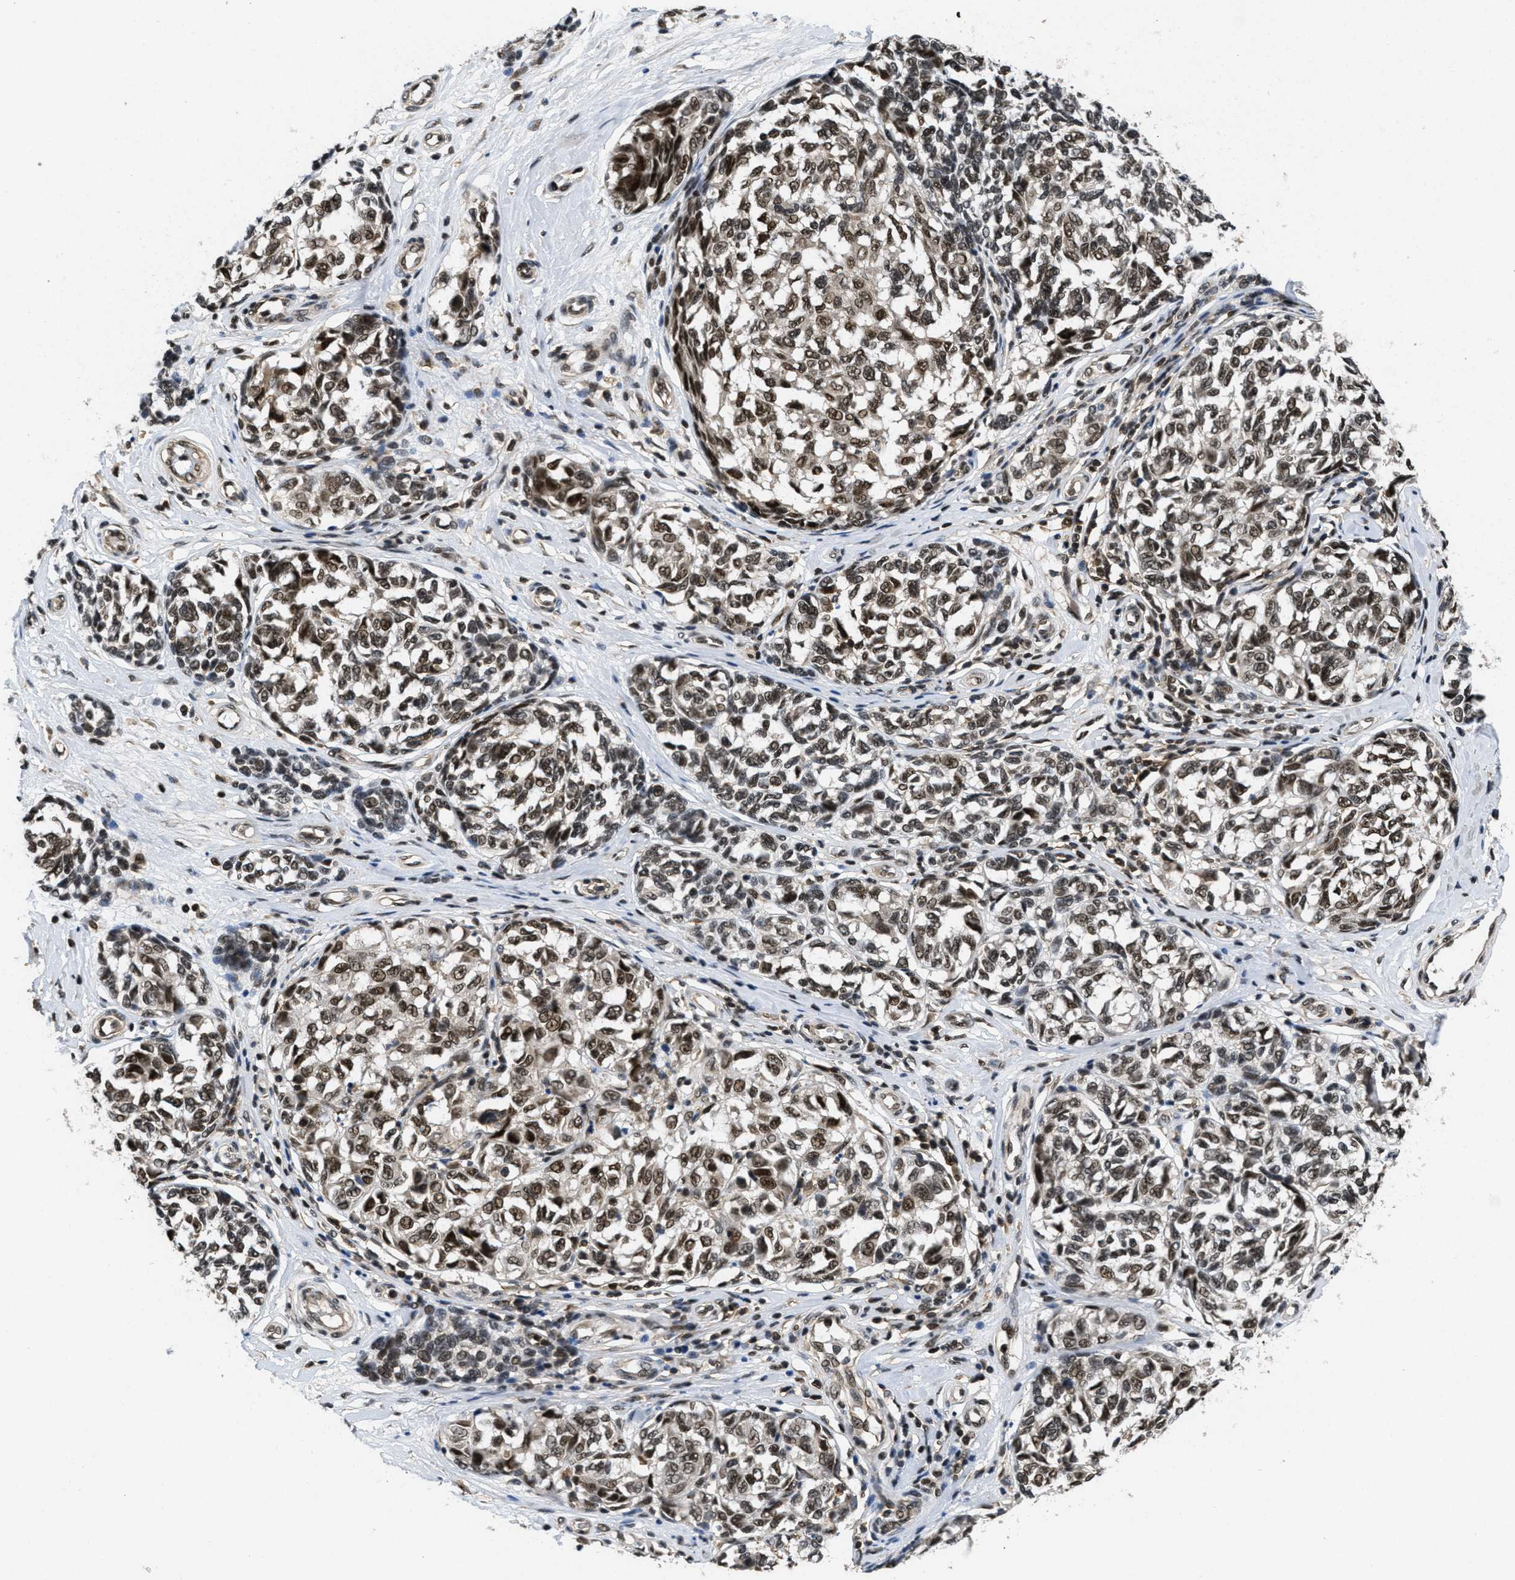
{"staining": {"intensity": "strong", "quantity": ">75%", "location": "nuclear"}, "tissue": "melanoma", "cell_type": "Tumor cells", "image_type": "cancer", "snomed": [{"axis": "morphology", "description": "Malignant melanoma, NOS"}, {"axis": "topography", "description": "Skin"}], "caption": "An immunohistochemistry photomicrograph of tumor tissue is shown. Protein staining in brown highlights strong nuclear positivity in melanoma within tumor cells.", "gene": "CUL4B", "patient": {"sex": "female", "age": 64}}